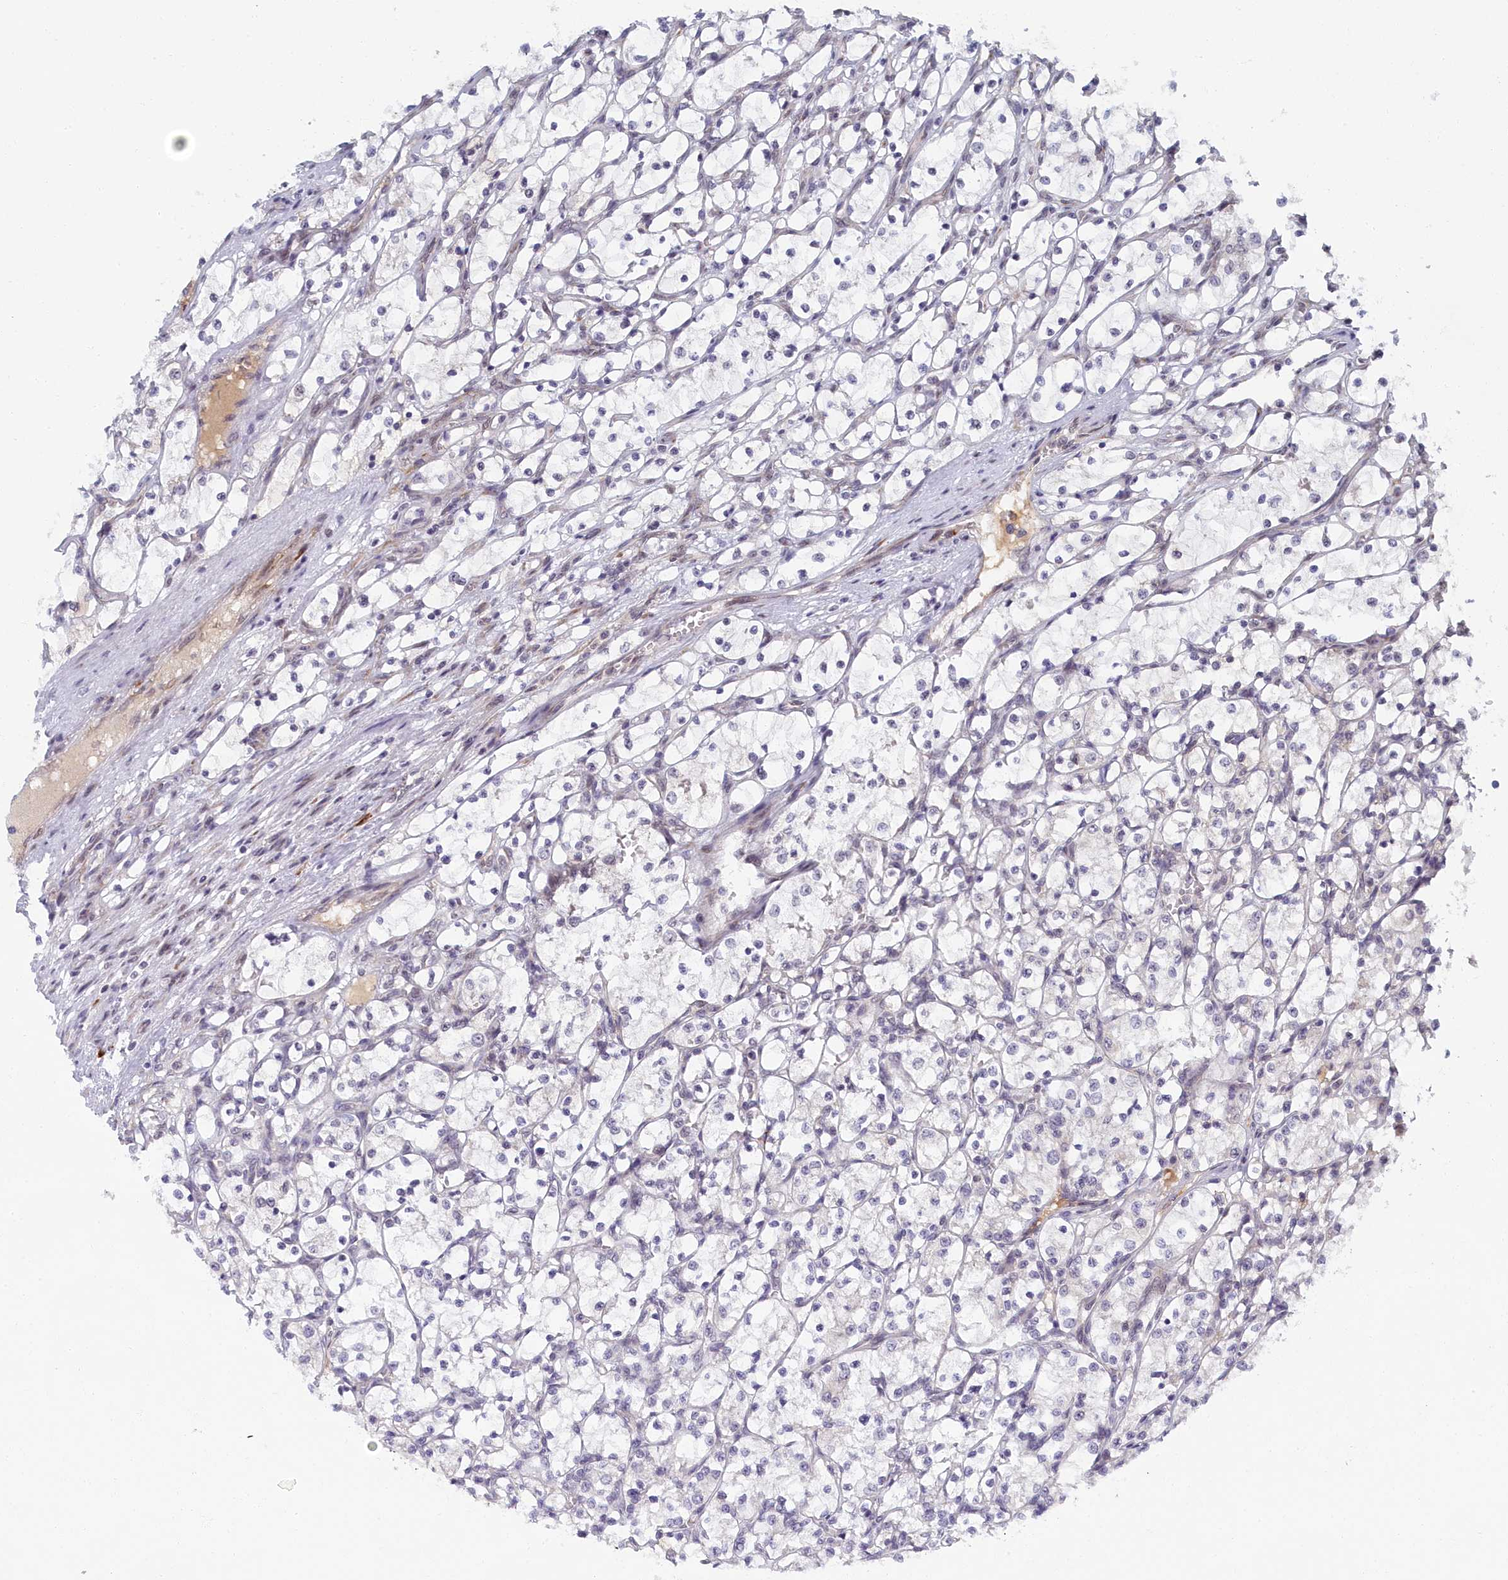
{"staining": {"intensity": "negative", "quantity": "none", "location": "none"}, "tissue": "renal cancer", "cell_type": "Tumor cells", "image_type": "cancer", "snomed": [{"axis": "morphology", "description": "Adenocarcinoma, NOS"}, {"axis": "topography", "description": "Kidney"}], "caption": "DAB immunohistochemical staining of renal cancer shows no significant expression in tumor cells.", "gene": "DNAJC17", "patient": {"sex": "female", "age": 69}}